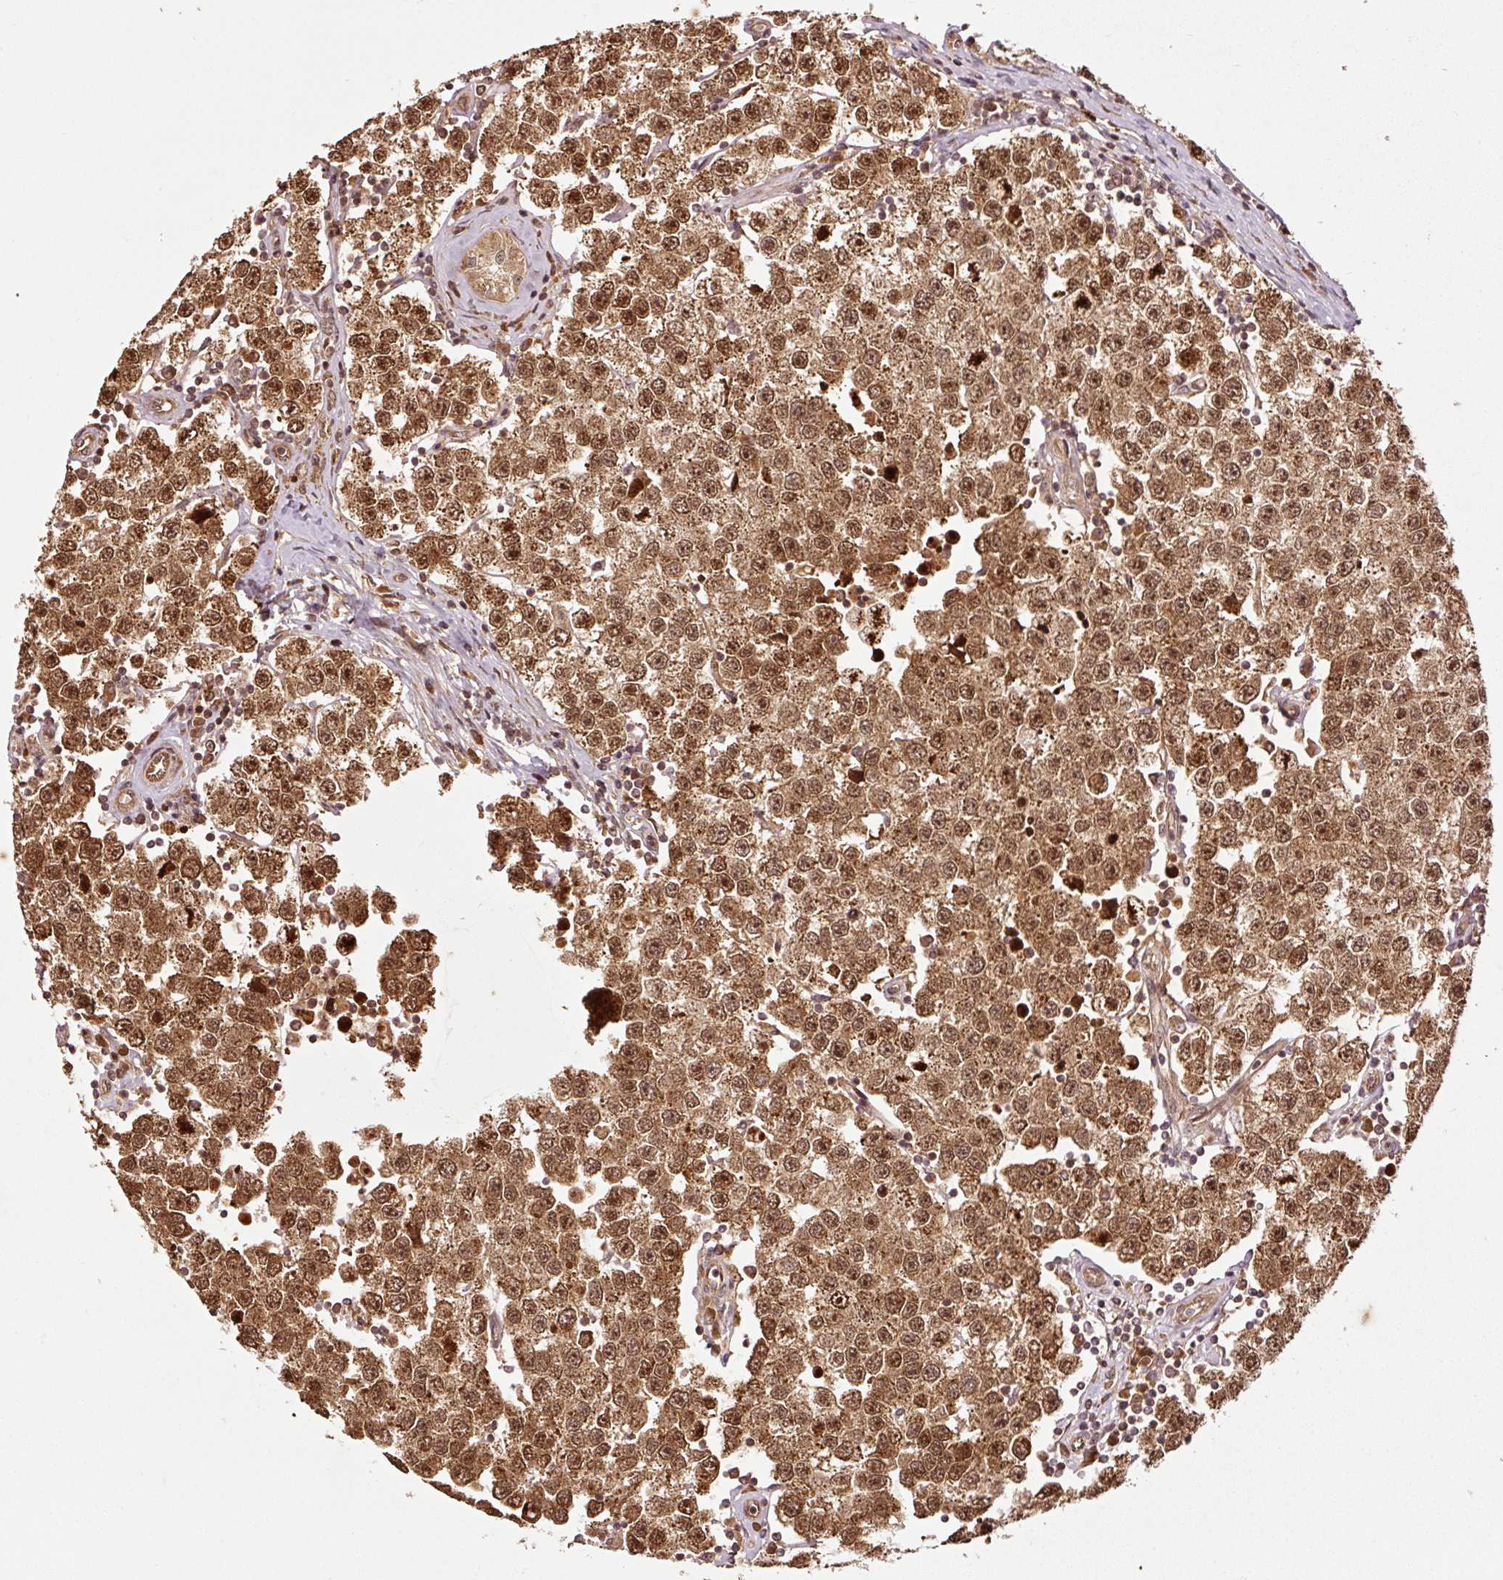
{"staining": {"intensity": "strong", "quantity": ">75%", "location": "cytoplasmic/membranous,nuclear"}, "tissue": "testis cancer", "cell_type": "Tumor cells", "image_type": "cancer", "snomed": [{"axis": "morphology", "description": "Seminoma, NOS"}, {"axis": "topography", "description": "Testis"}], "caption": "Strong cytoplasmic/membranous and nuclear staining is identified in about >75% of tumor cells in testis seminoma. The staining is performed using DAB brown chromogen to label protein expression. The nuclei are counter-stained blue using hematoxylin.", "gene": "OXER1", "patient": {"sex": "male", "age": 34}}